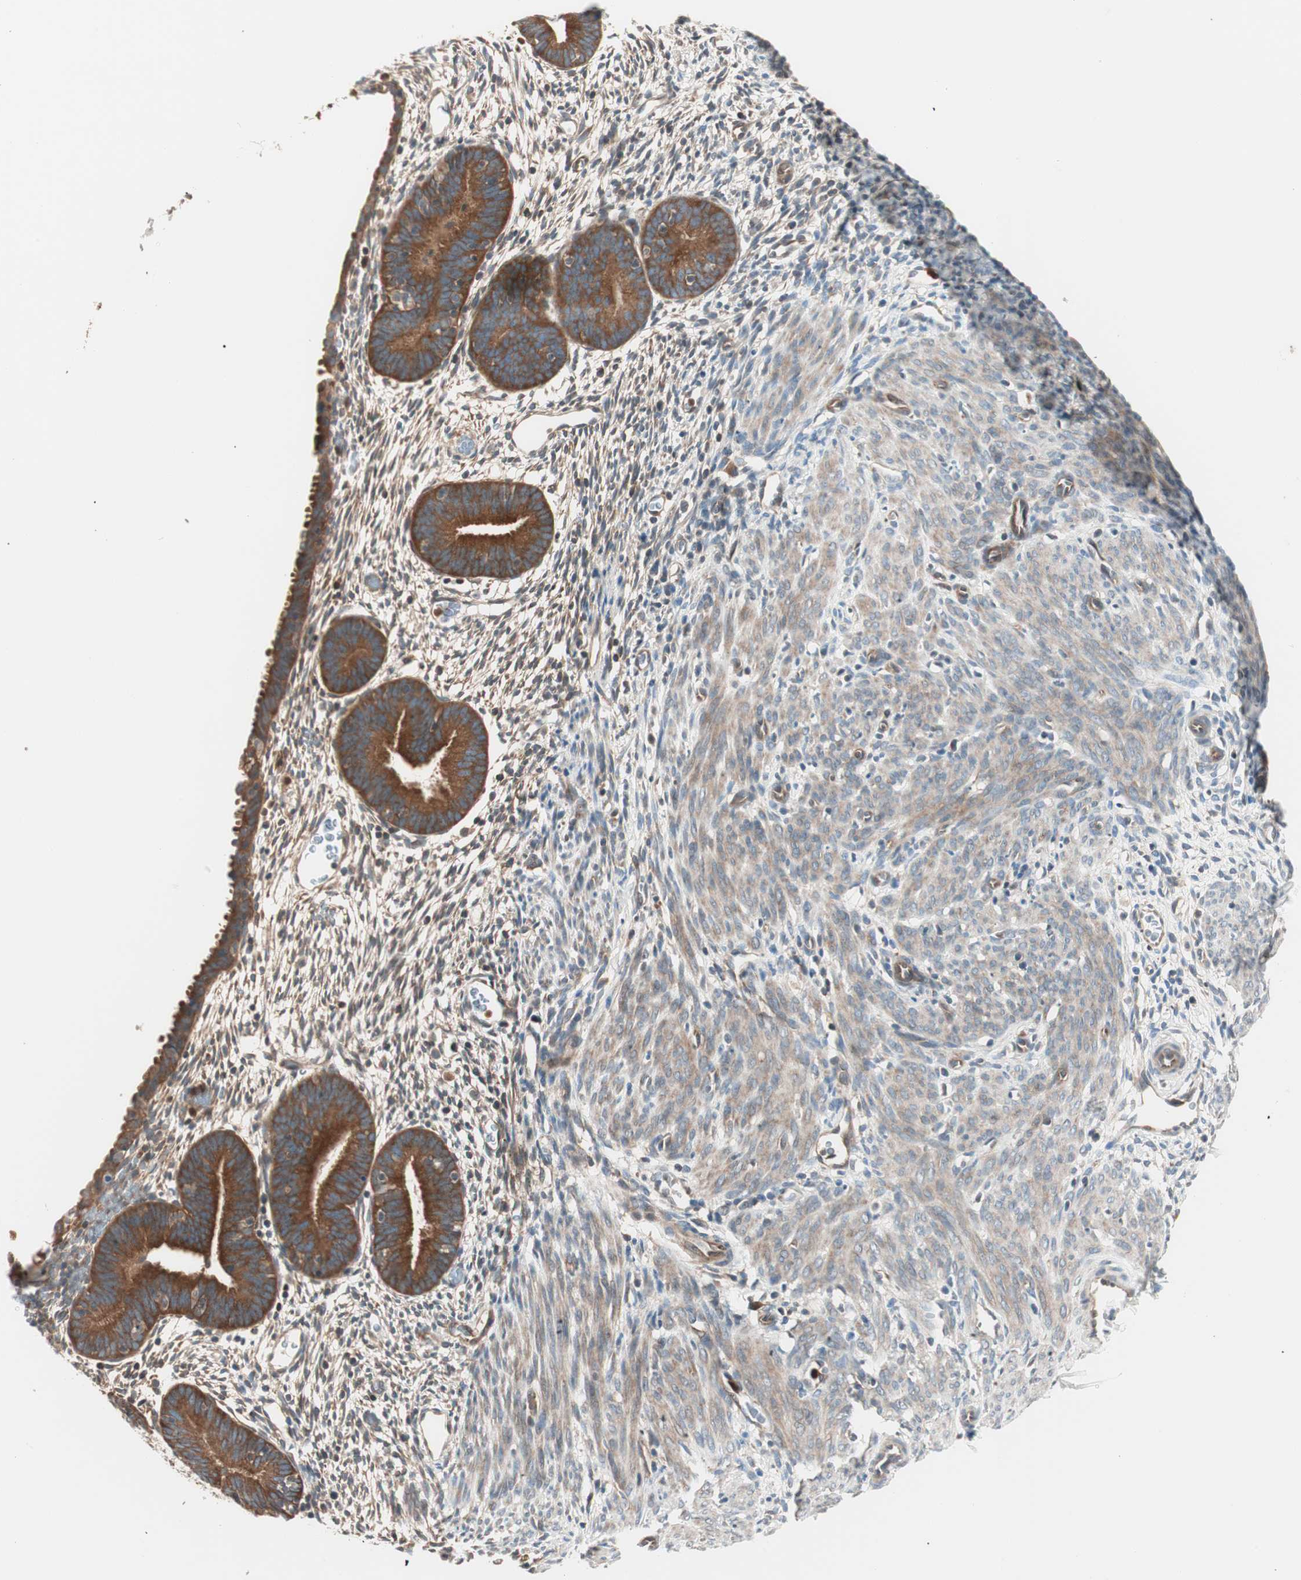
{"staining": {"intensity": "moderate", "quantity": ">75%", "location": "cytoplasmic/membranous"}, "tissue": "endometrium", "cell_type": "Cells in endometrial stroma", "image_type": "normal", "snomed": [{"axis": "morphology", "description": "Normal tissue, NOS"}, {"axis": "morphology", "description": "Atrophy, NOS"}, {"axis": "topography", "description": "Uterus"}, {"axis": "topography", "description": "Endometrium"}], "caption": "High-magnification brightfield microscopy of unremarkable endometrium stained with DAB (3,3'-diaminobenzidine) (brown) and counterstained with hematoxylin (blue). cells in endometrial stroma exhibit moderate cytoplasmic/membranous positivity is identified in approximately>75% of cells.", "gene": "TSG101", "patient": {"sex": "female", "age": 68}}